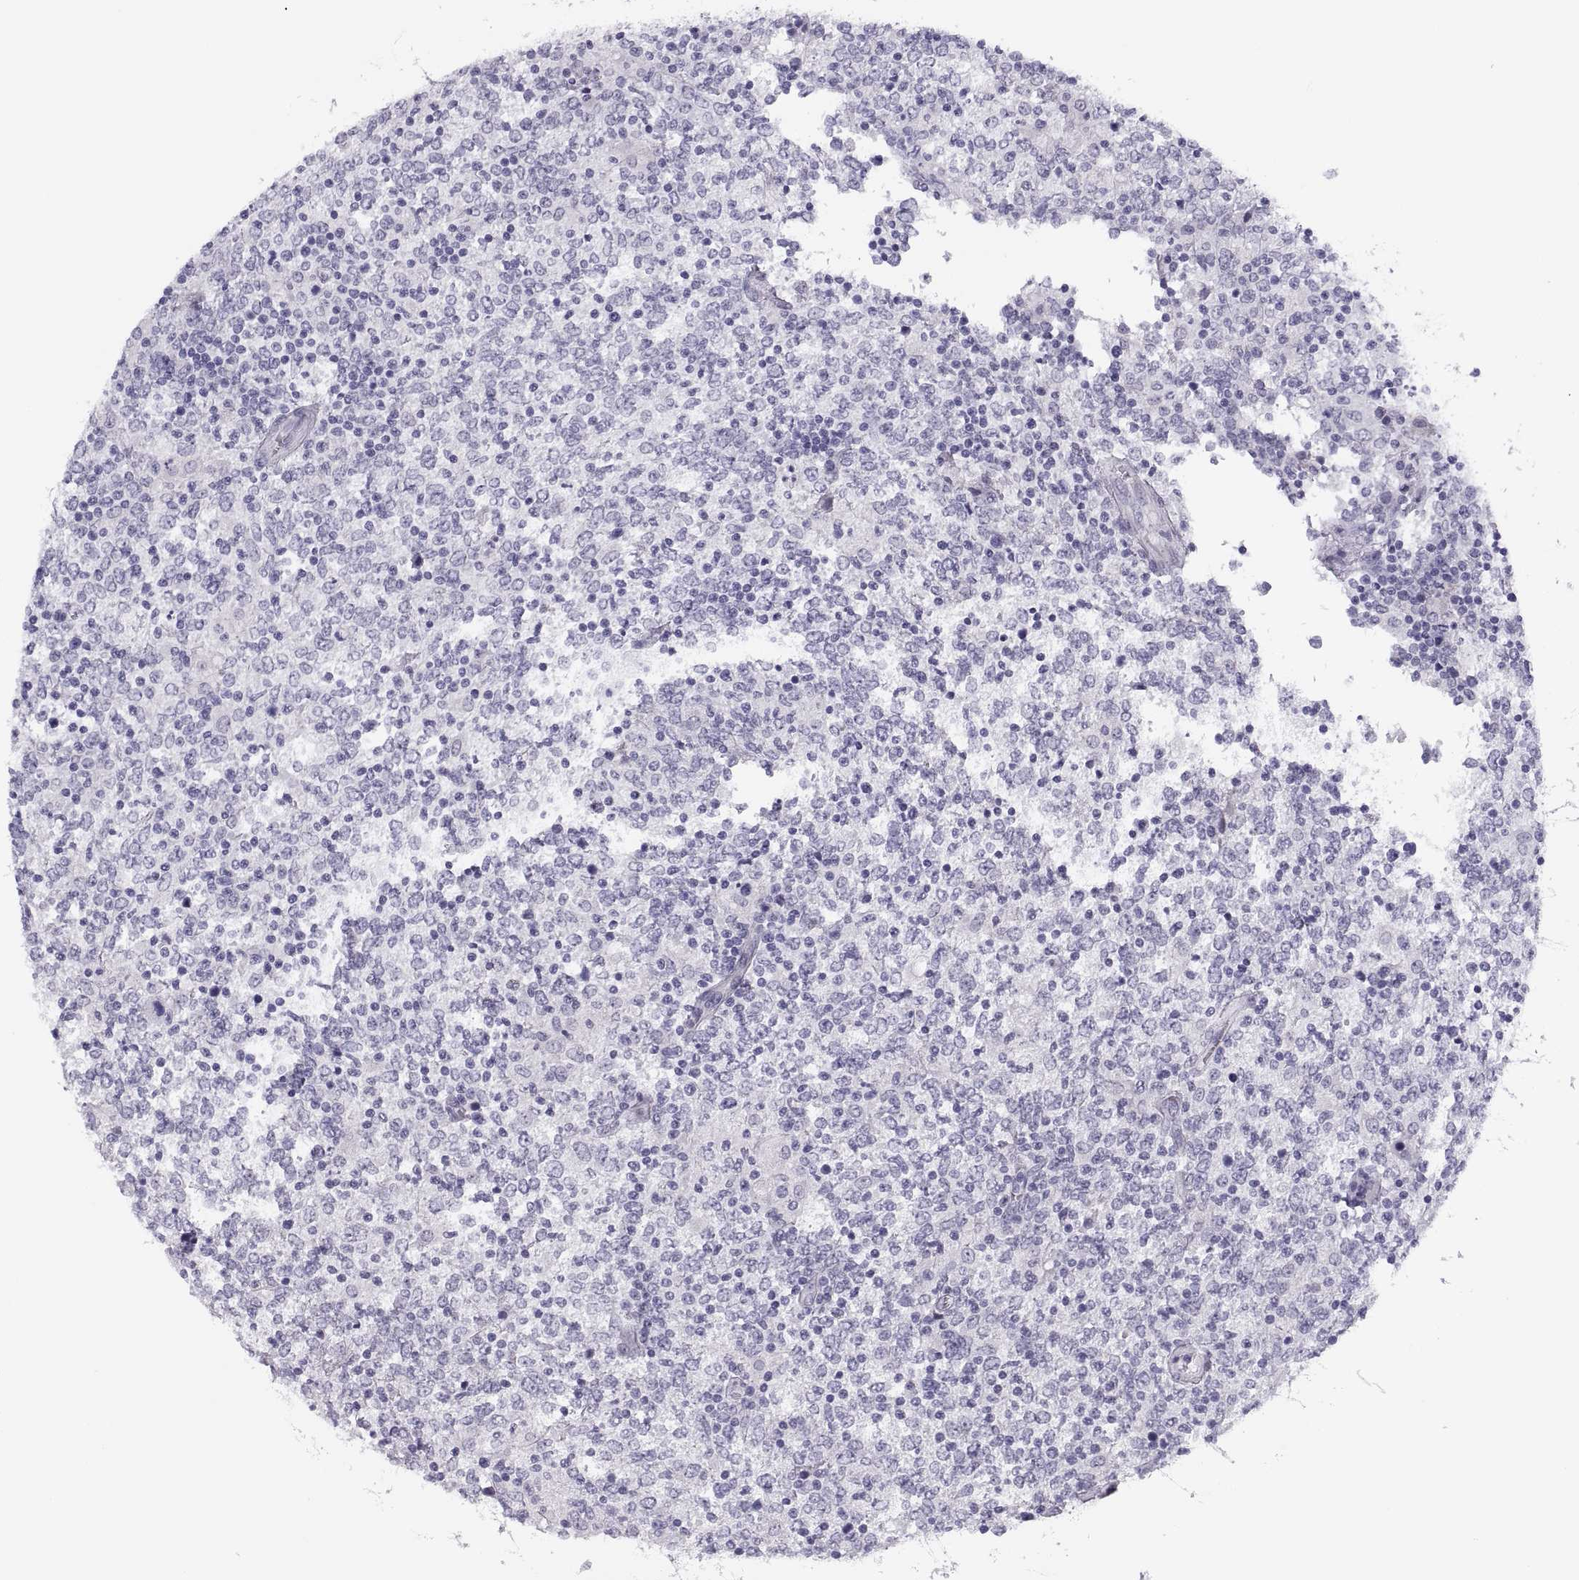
{"staining": {"intensity": "negative", "quantity": "none", "location": "none"}, "tissue": "lymphoma", "cell_type": "Tumor cells", "image_type": "cancer", "snomed": [{"axis": "morphology", "description": "Malignant lymphoma, non-Hodgkin's type, High grade"}, {"axis": "topography", "description": "Lymph node"}], "caption": "Immunohistochemistry (IHC) of human high-grade malignant lymphoma, non-Hodgkin's type reveals no positivity in tumor cells.", "gene": "C3orf22", "patient": {"sex": "female", "age": 84}}